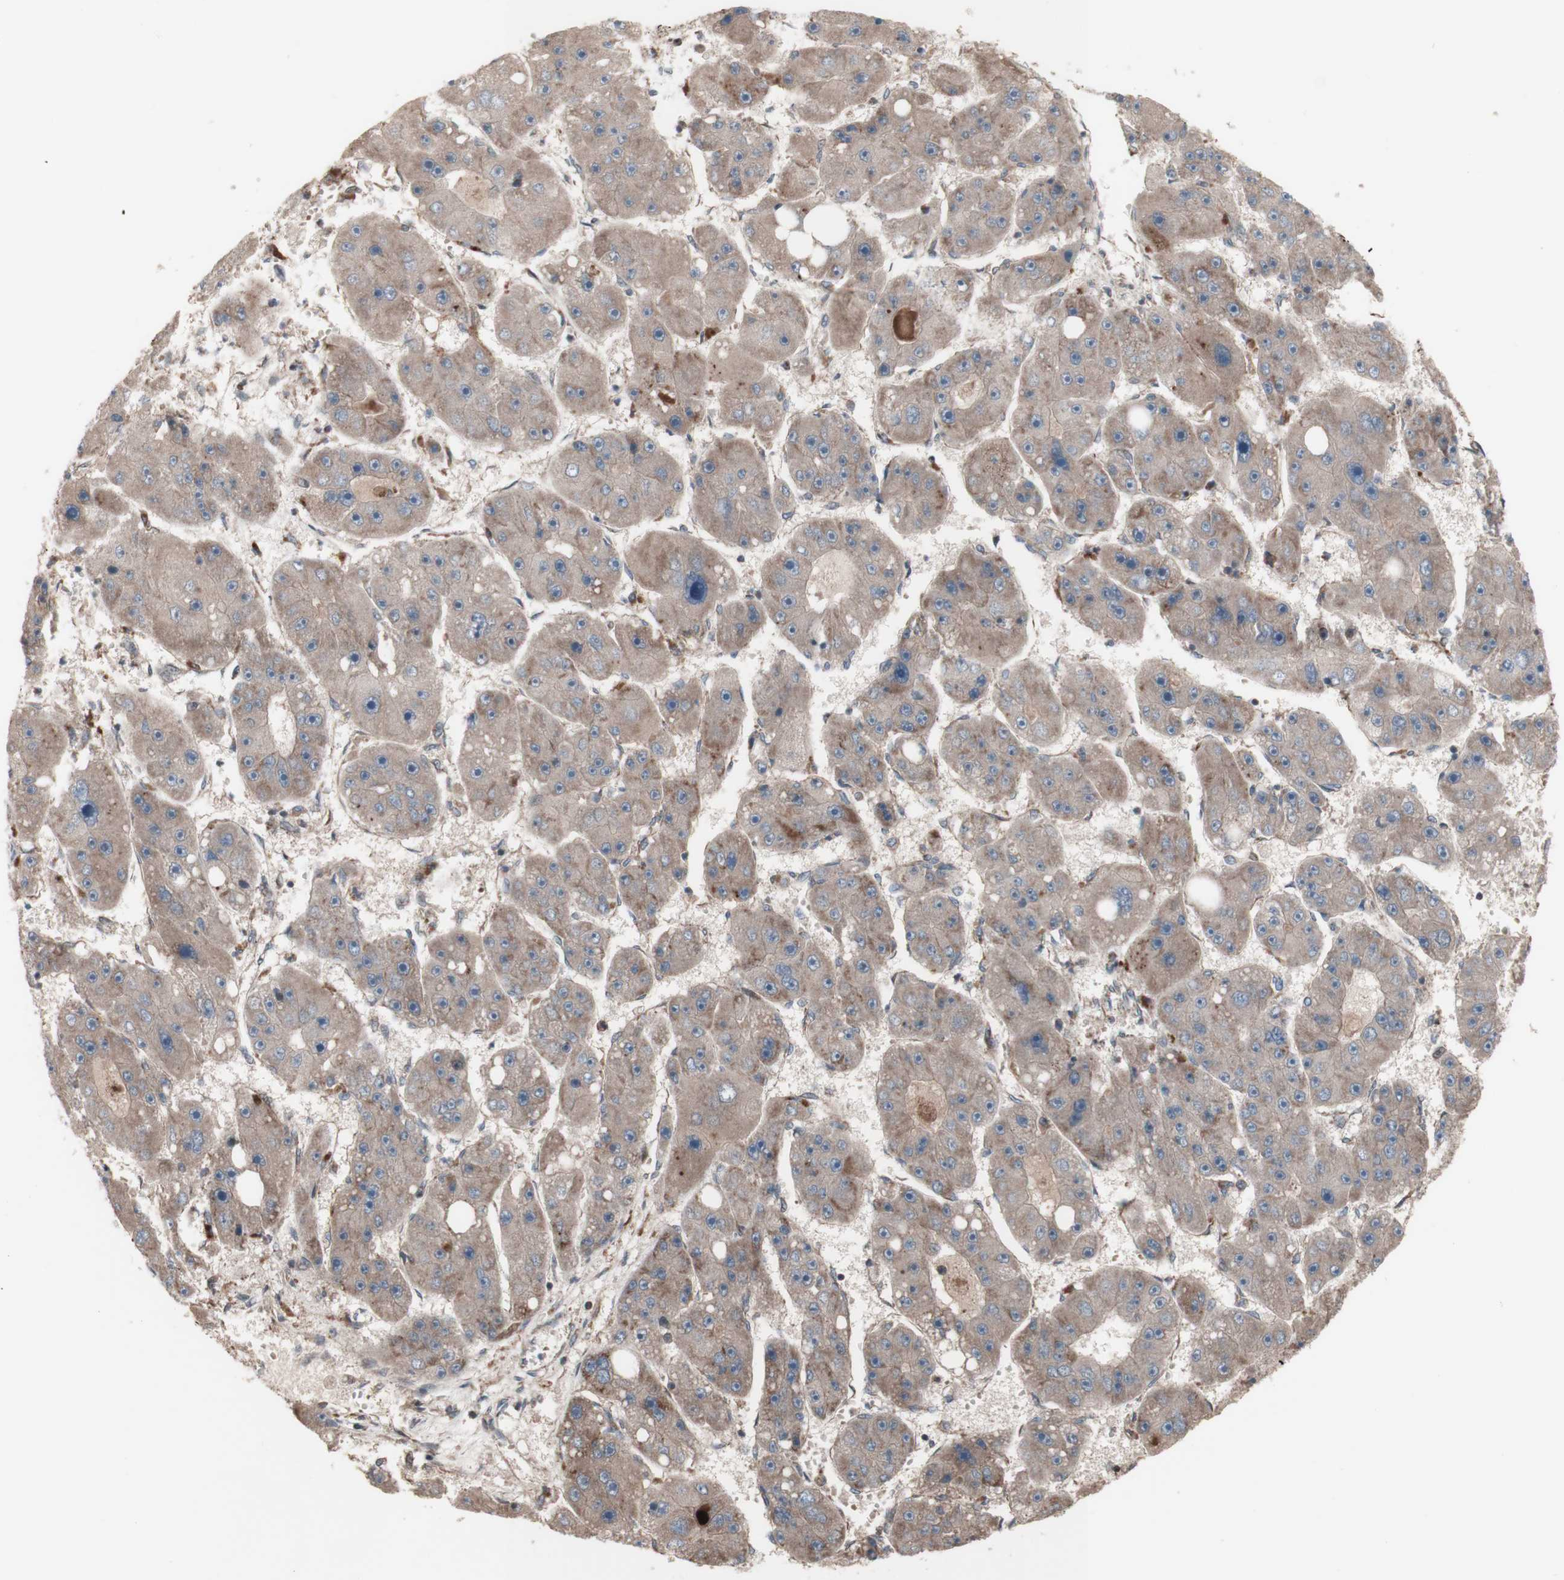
{"staining": {"intensity": "weak", "quantity": ">75%", "location": "cytoplasmic/membranous"}, "tissue": "liver cancer", "cell_type": "Tumor cells", "image_type": "cancer", "snomed": [{"axis": "morphology", "description": "Carcinoma, Hepatocellular, NOS"}, {"axis": "topography", "description": "Liver"}], "caption": "Approximately >75% of tumor cells in human hepatocellular carcinoma (liver) demonstrate weak cytoplasmic/membranous protein positivity as visualized by brown immunohistochemical staining.", "gene": "COPB1", "patient": {"sex": "female", "age": 61}}